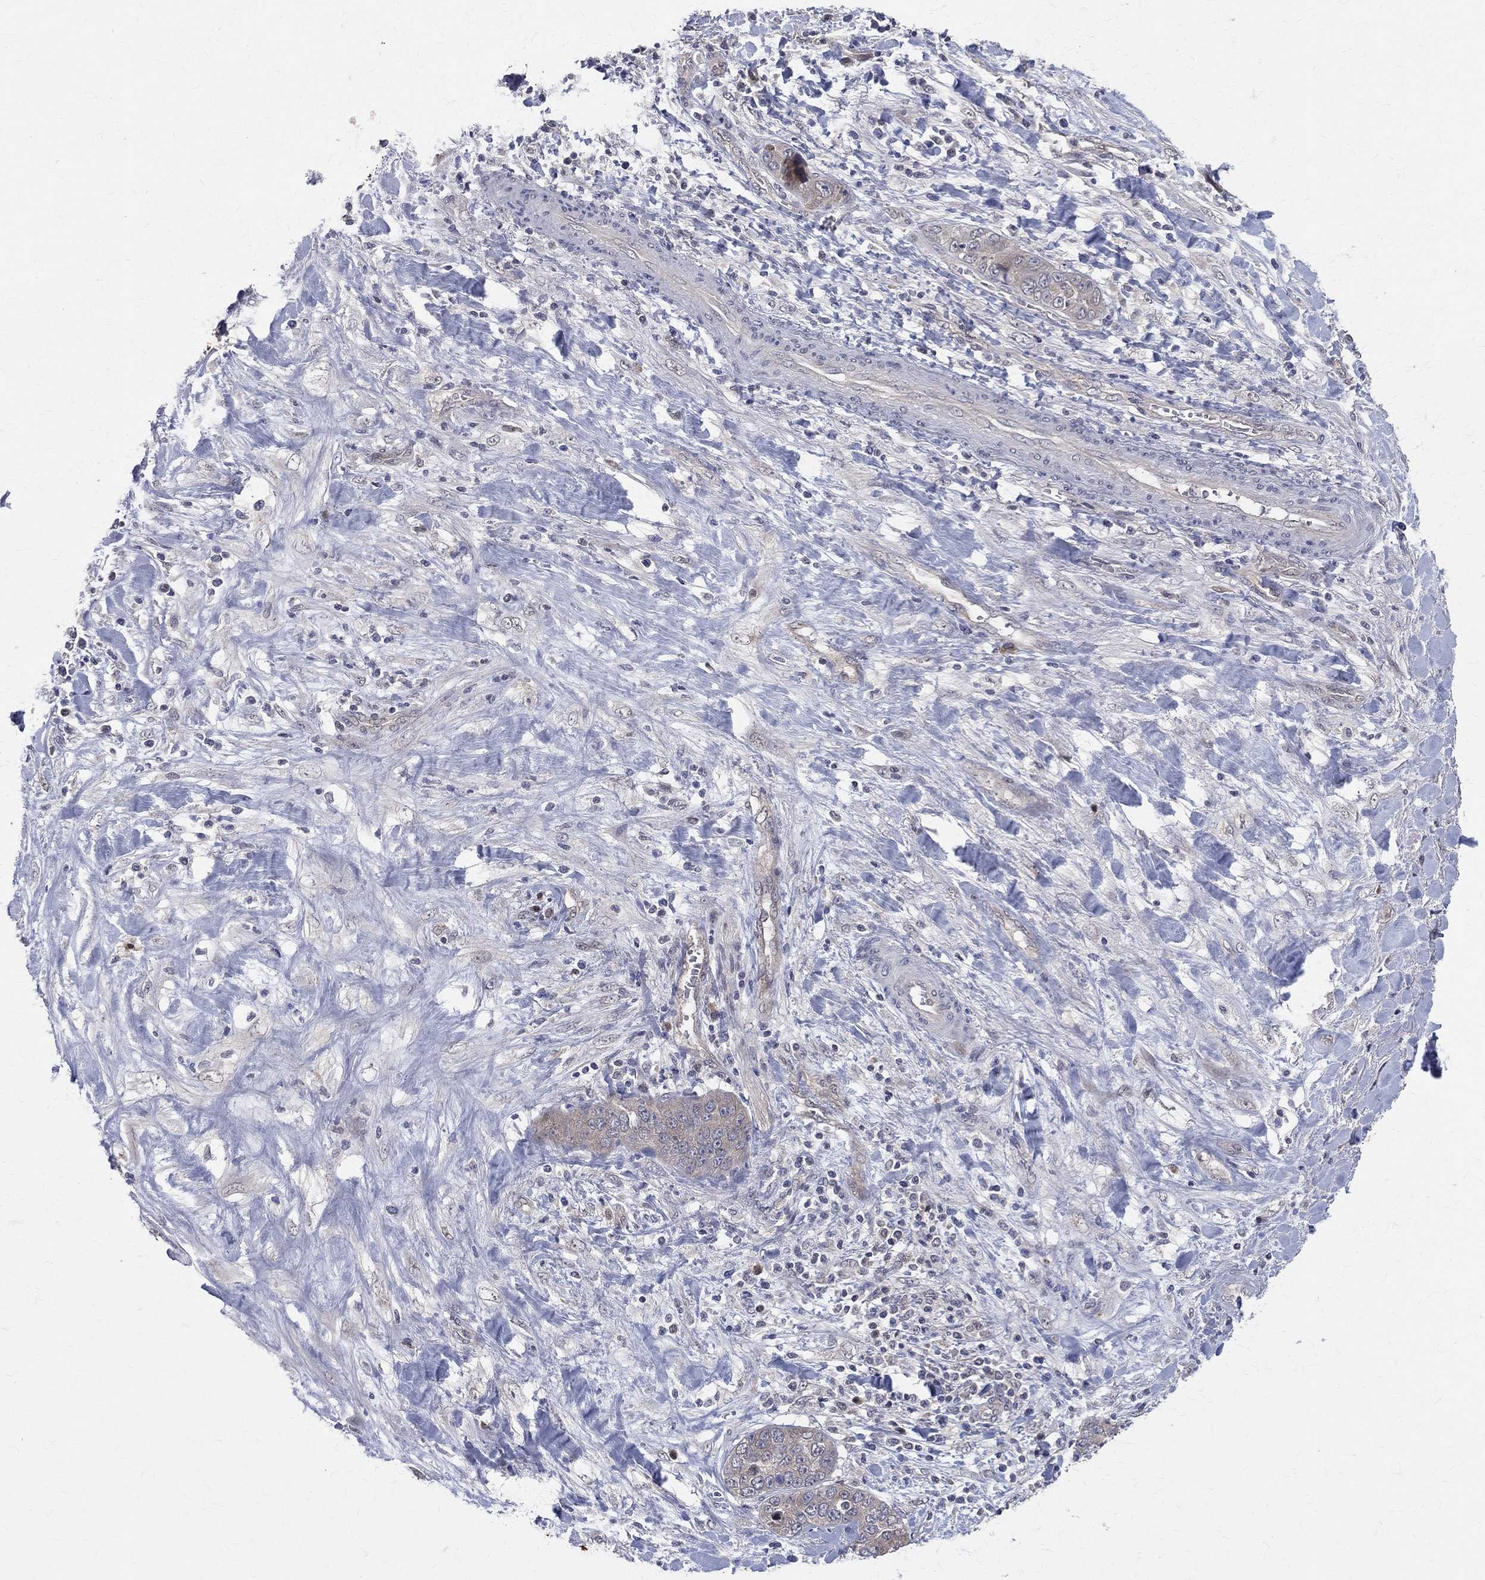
{"staining": {"intensity": "negative", "quantity": "none", "location": "none"}, "tissue": "liver cancer", "cell_type": "Tumor cells", "image_type": "cancer", "snomed": [{"axis": "morphology", "description": "Cholangiocarcinoma"}, {"axis": "topography", "description": "Liver"}], "caption": "Immunohistochemistry (IHC) micrograph of neoplastic tissue: human liver cancer (cholangiocarcinoma) stained with DAB (3,3'-diaminobenzidine) reveals no significant protein positivity in tumor cells.", "gene": "DLG4", "patient": {"sex": "female", "age": 52}}